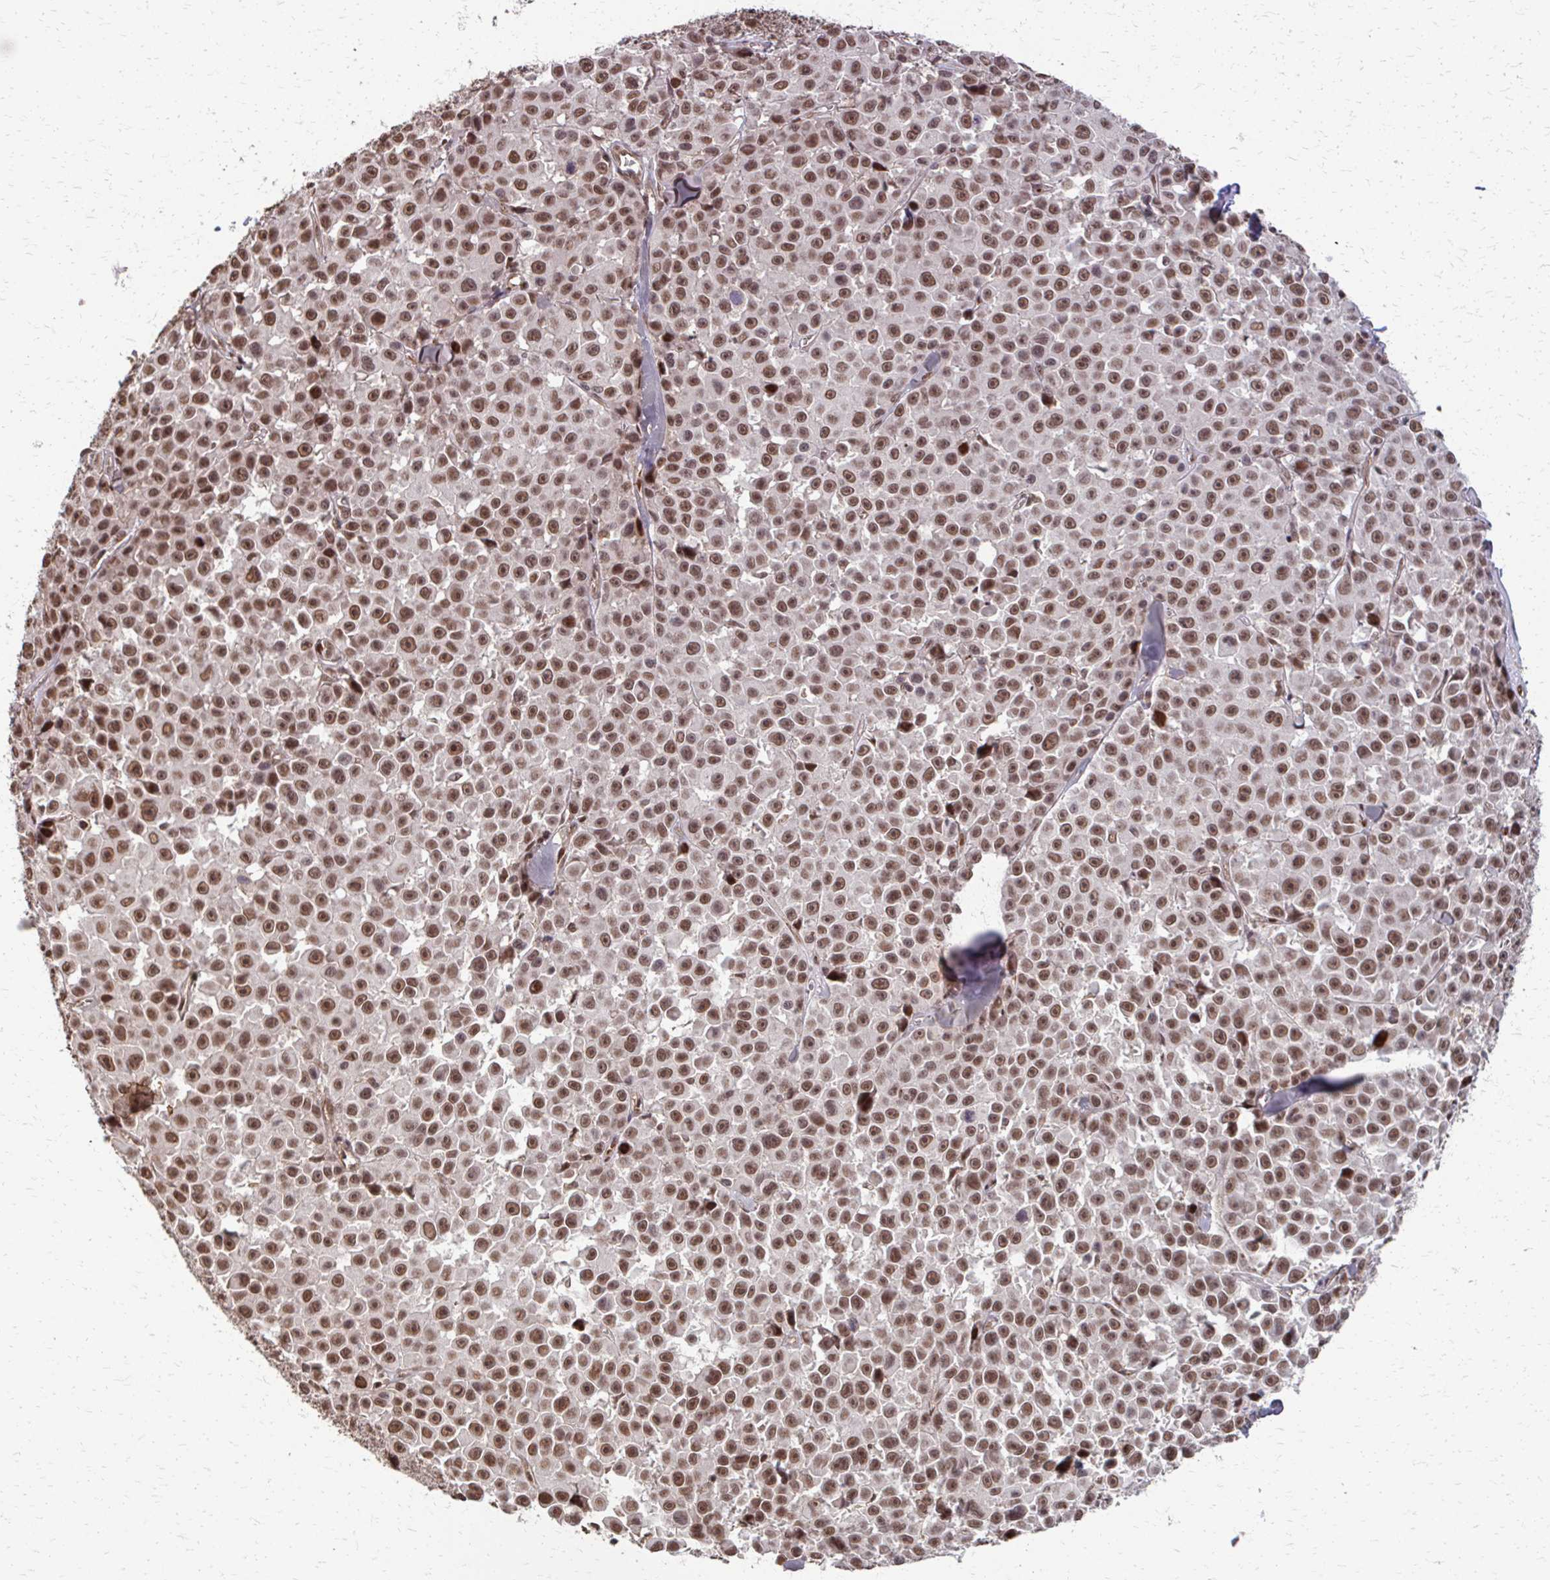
{"staining": {"intensity": "moderate", "quantity": ">75%", "location": "nuclear"}, "tissue": "melanoma", "cell_type": "Tumor cells", "image_type": "cancer", "snomed": [{"axis": "morphology", "description": "Malignant melanoma, NOS"}, {"axis": "topography", "description": "Skin"}], "caption": "Immunohistochemical staining of malignant melanoma reveals medium levels of moderate nuclear protein expression in about >75% of tumor cells.", "gene": "SS18", "patient": {"sex": "female", "age": 66}}